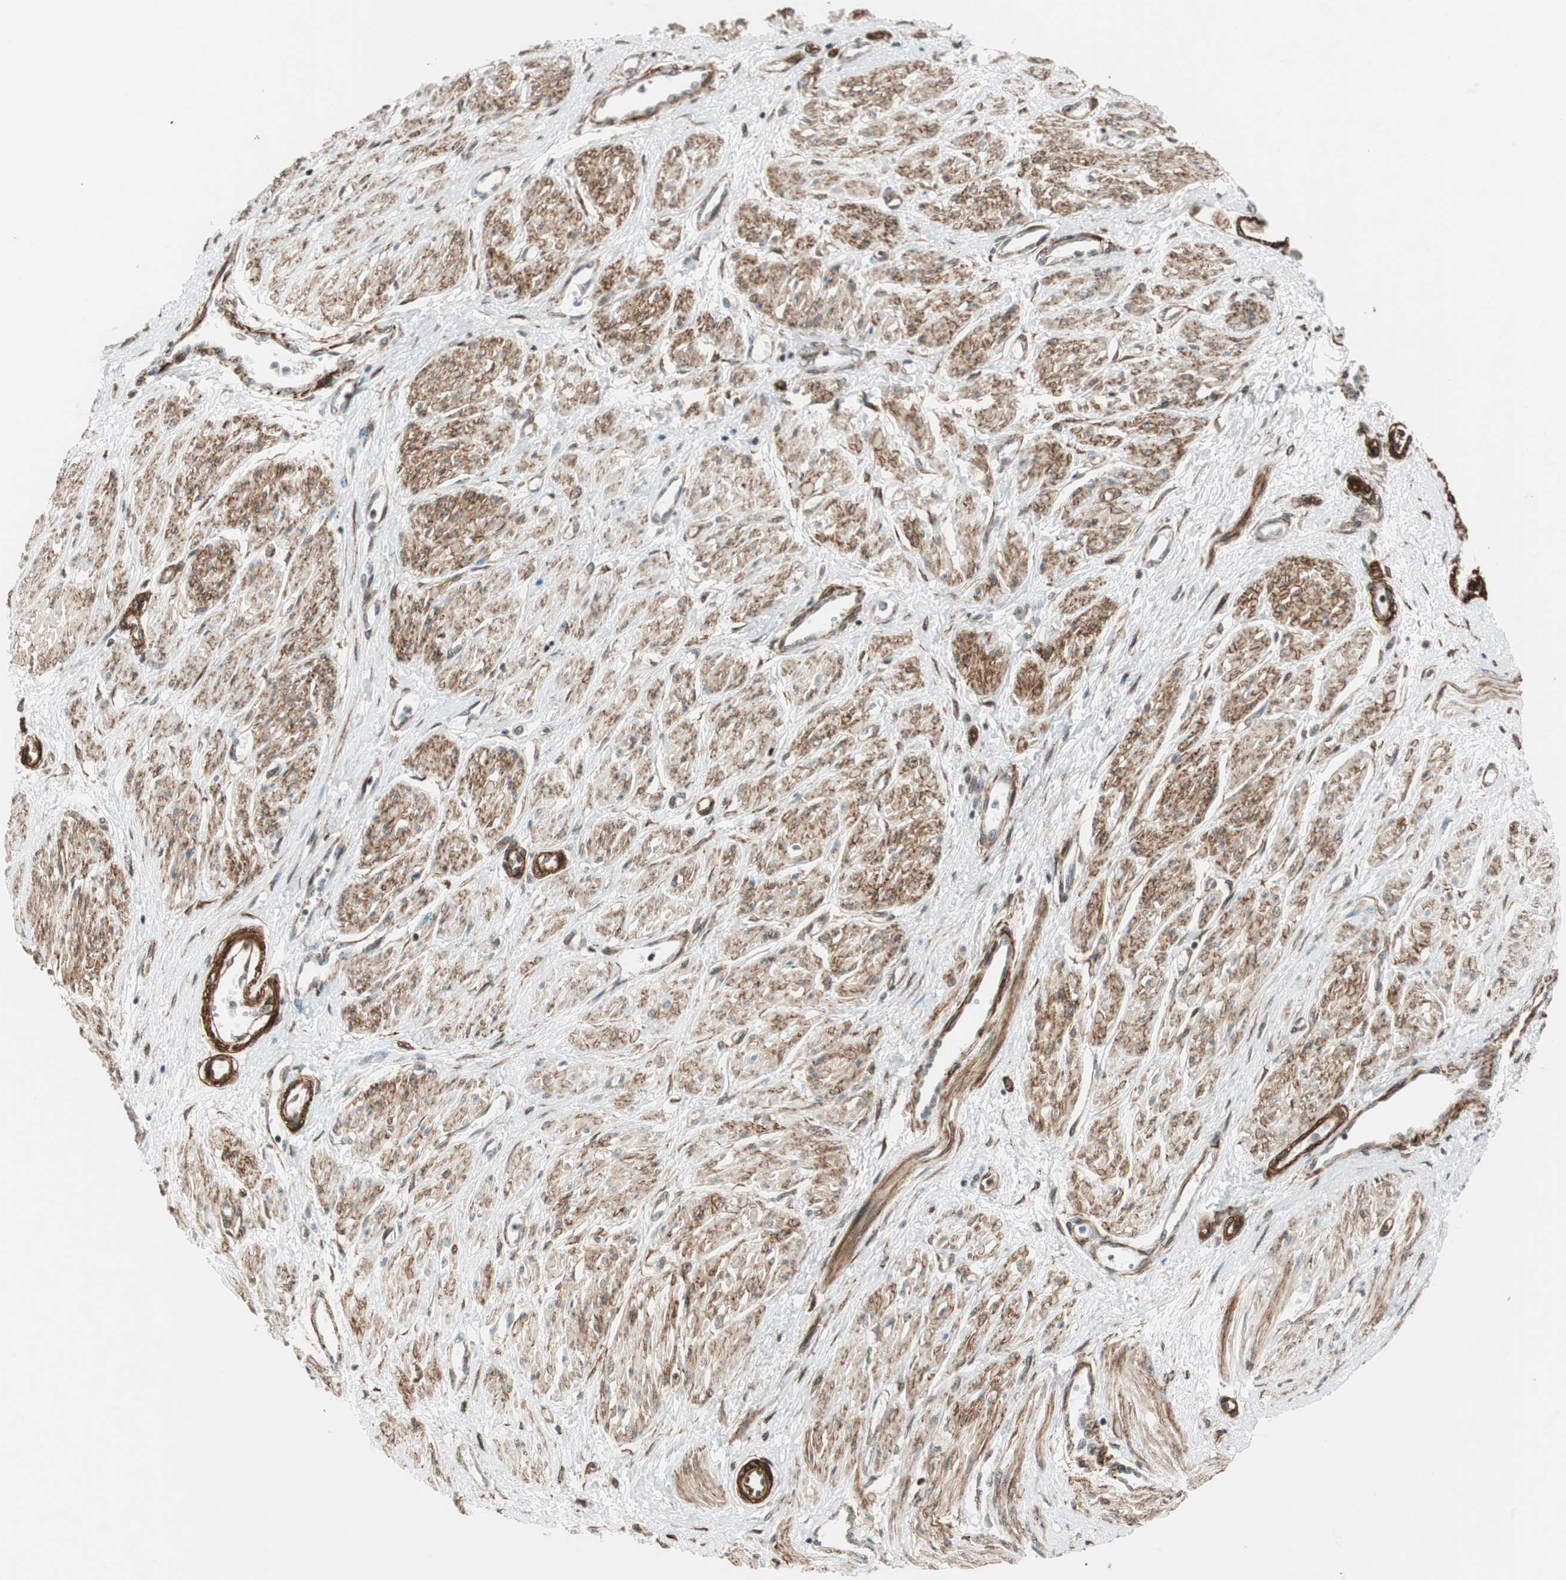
{"staining": {"intensity": "moderate", "quantity": ">75%", "location": "cytoplasmic/membranous"}, "tissue": "smooth muscle", "cell_type": "Smooth muscle cells", "image_type": "normal", "snomed": [{"axis": "morphology", "description": "Normal tissue, NOS"}, {"axis": "topography", "description": "Smooth muscle"}, {"axis": "topography", "description": "Uterus"}], "caption": "A high-resolution image shows immunohistochemistry staining of unremarkable smooth muscle, which exhibits moderate cytoplasmic/membranous positivity in about >75% of smooth muscle cells. (DAB = brown stain, brightfield microscopy at high magnification).", "gene": "CDK19", "patient": {"sex": "female", "age": 39}}